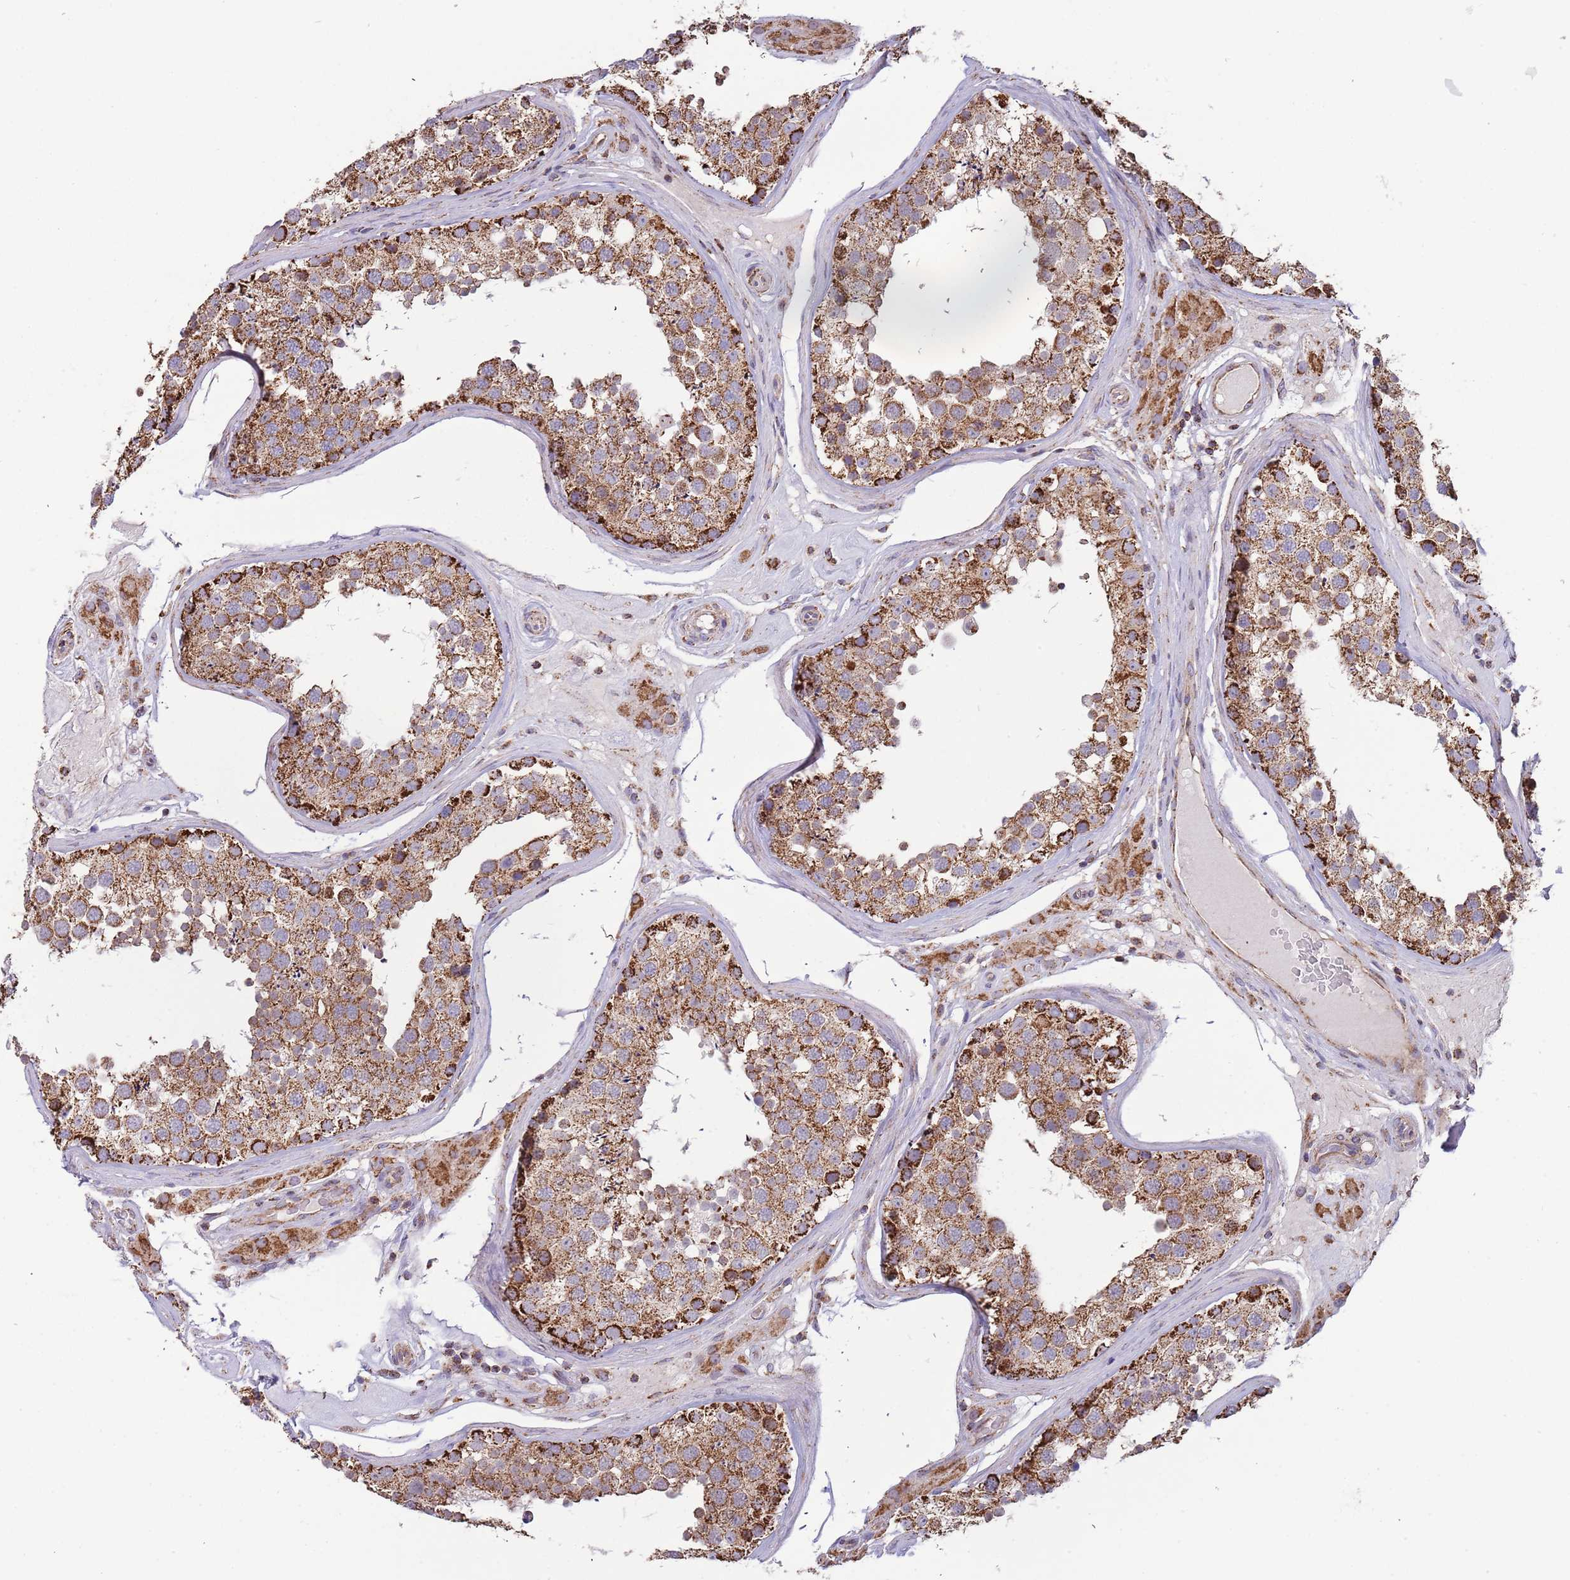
{"staining": {"intensity": "strong", "quantity": ">75%", "location": "cytoplasmic/membranous"}, "tissue": "testis", "cell_type": "Cells in seminiferous ducts", "image_type": "normal", "snomed": [{"axis": "morphology", "description": "Normal tissue, NOS"}, {"axis": "topography", "description": "Testis"}], "caption": "A histopathology image showing strong cytoplasmic/membranous staining in approximately >75% of cells in seminiferous ducts in normal testis, as visualized by brown immunohistochemical staining.", "gene": "VPS16", "patient": {"sex": "male", "age": 46}}